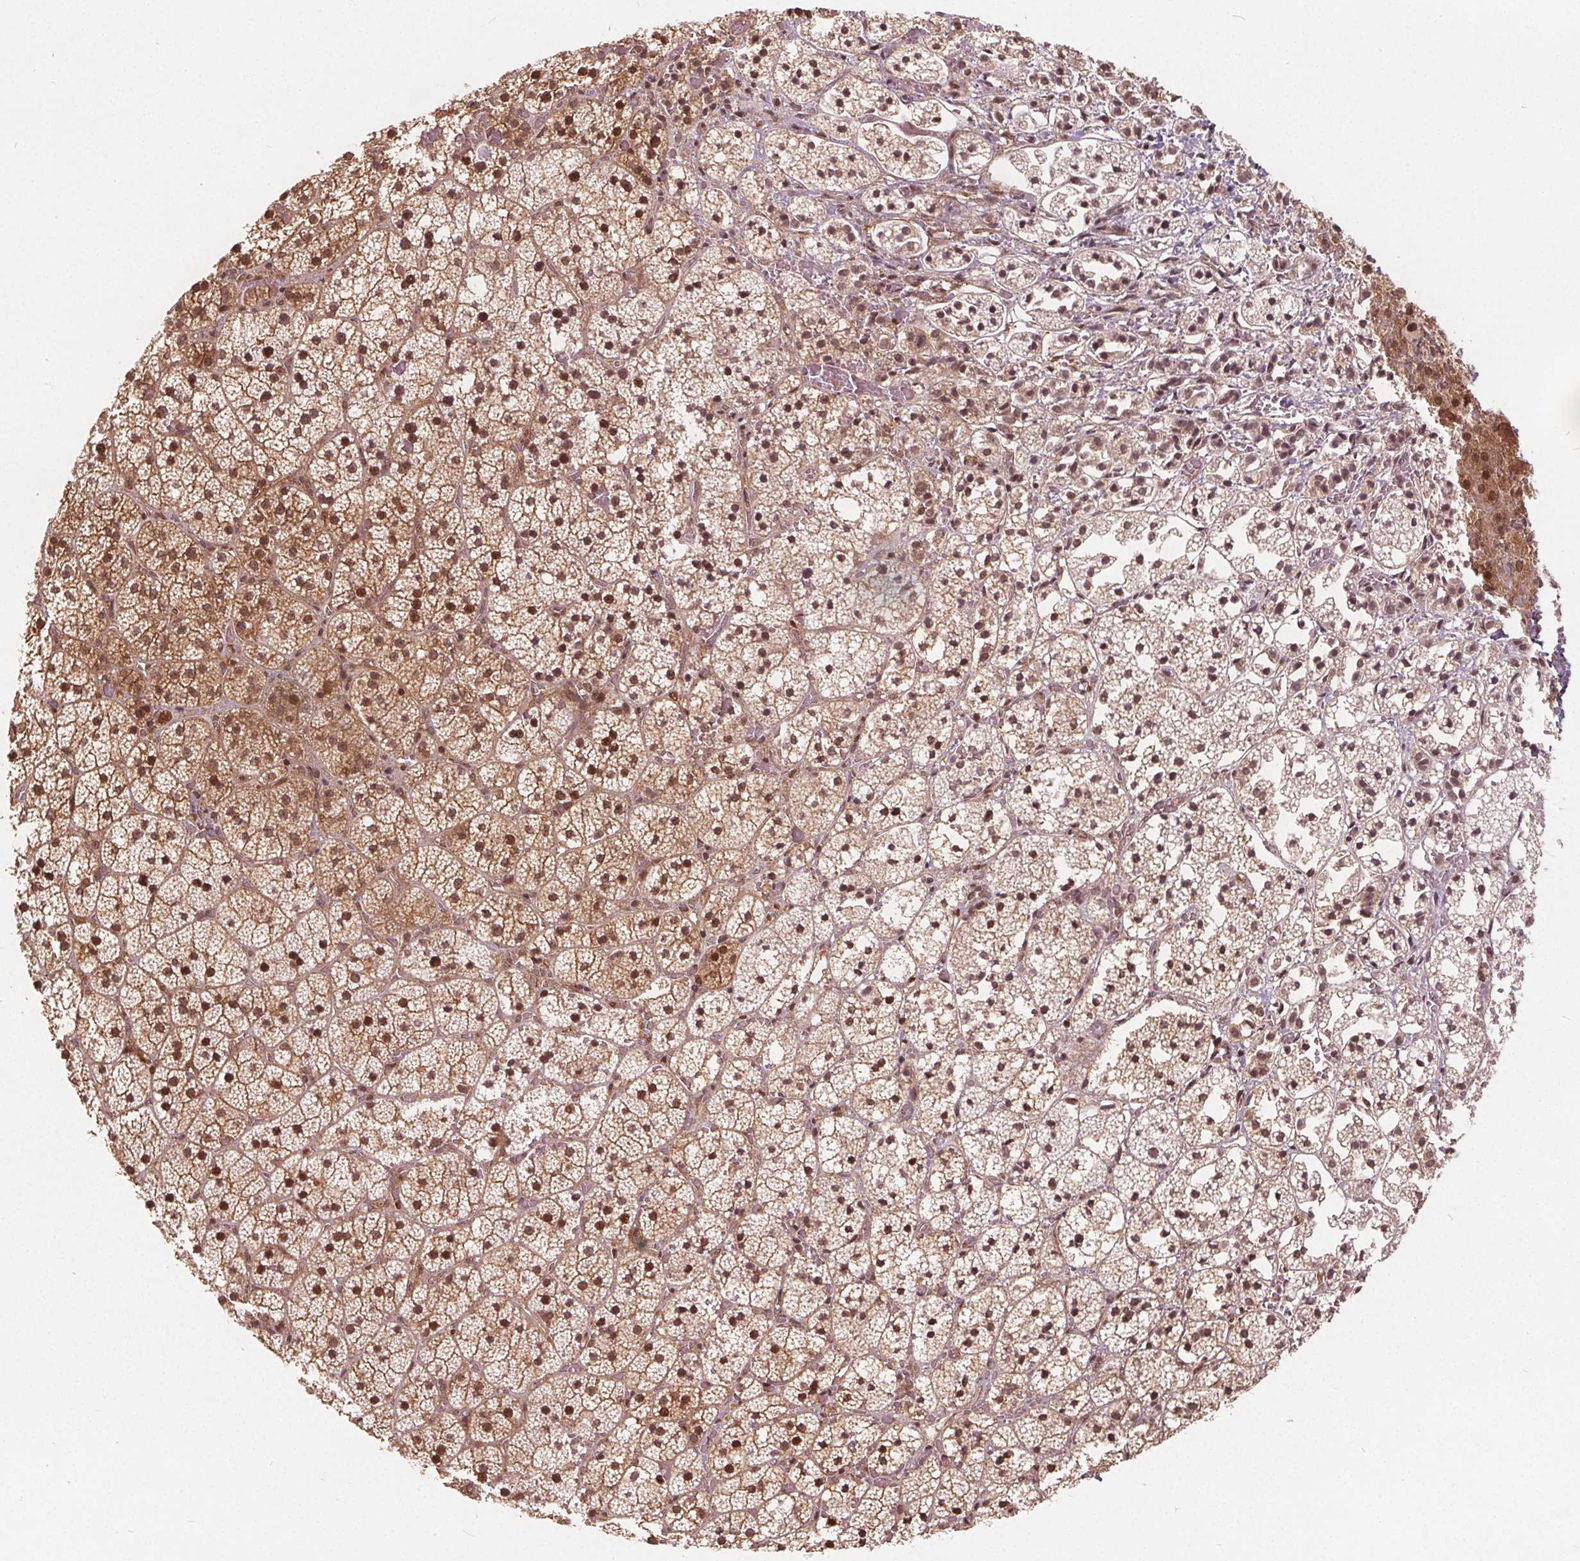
{"staining": {"intensity": "moderate", "quantity": ">75%", "location": "cytoplasmic/membranous,nuclear"}, "tissue": "adrenal gland", "cell_type": "Glandular cells", "image_type": "normal", "snomed": [{"axis": "morphology", "description": "Normal tissue, NOS"}, {"axis": "topography", "description": "Adrenal gland"}], "caption": "An IHC histopathology image of unremarkable tissue is shown. Protein staining in brown labels moderate cytoplasmic/membranous,nuclear positivity in adrenal gland within glandular cells.", "gene": "PPP1CB", "patient": {"sex": "male", "age": 53}}